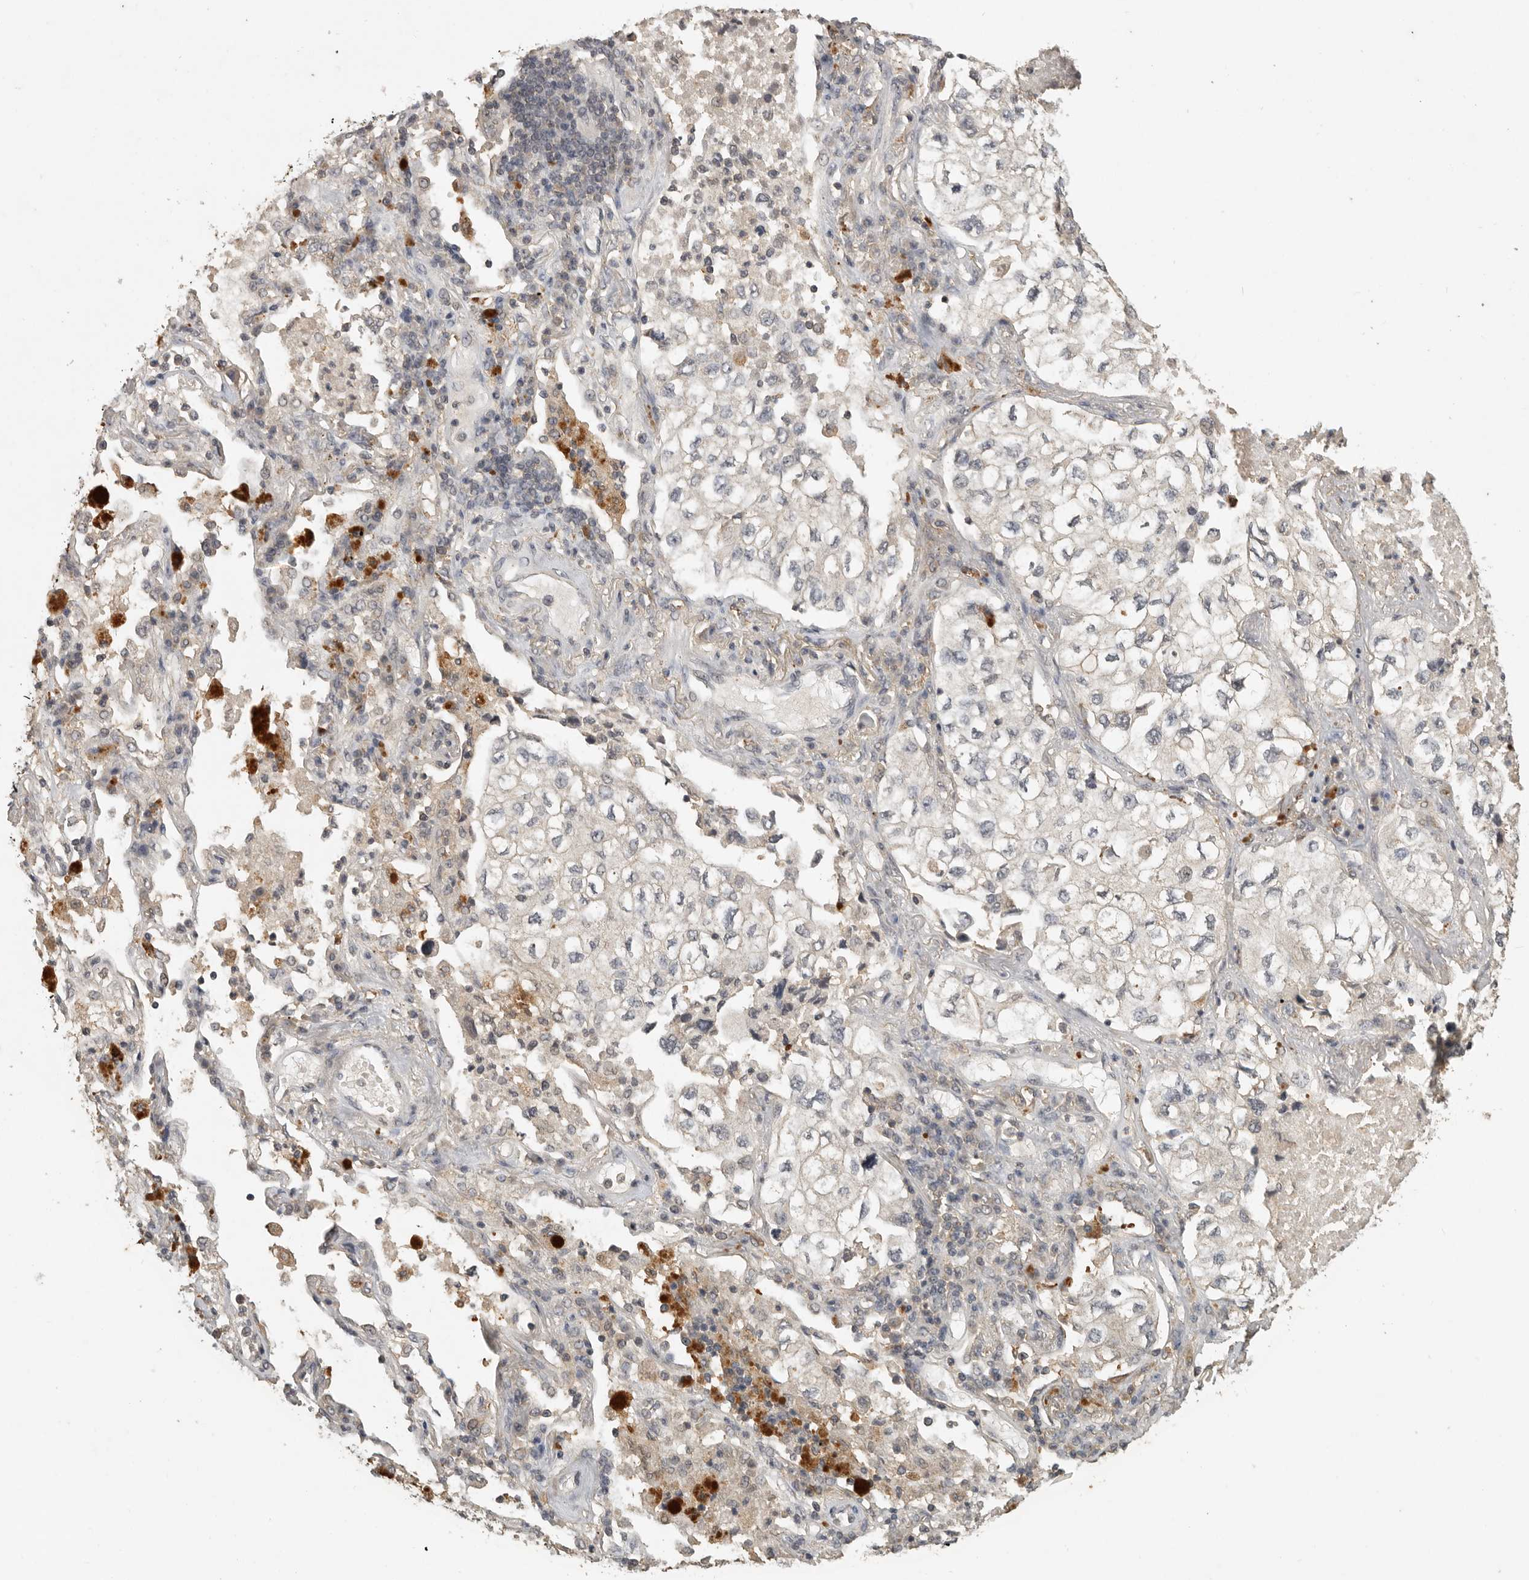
{"staining": {"intensity": "negative", "quantity": "none", "location": "none"}, "tissue": "lung cancer", "cell_type": "Tumor cells", "image_type": "cancer", "snomed": [{"axis": "morphology", "description": "Adenocarcinoma, NOS"}, {"axis": "topography", "description": "Lung"}], "caption": "The immunohistochemistry photomicrograph has no significant expression in tumor cells of lung cancer tissue.", "gene": "ADAMTS4", "patient": {"sex": "male", "age": 63}}